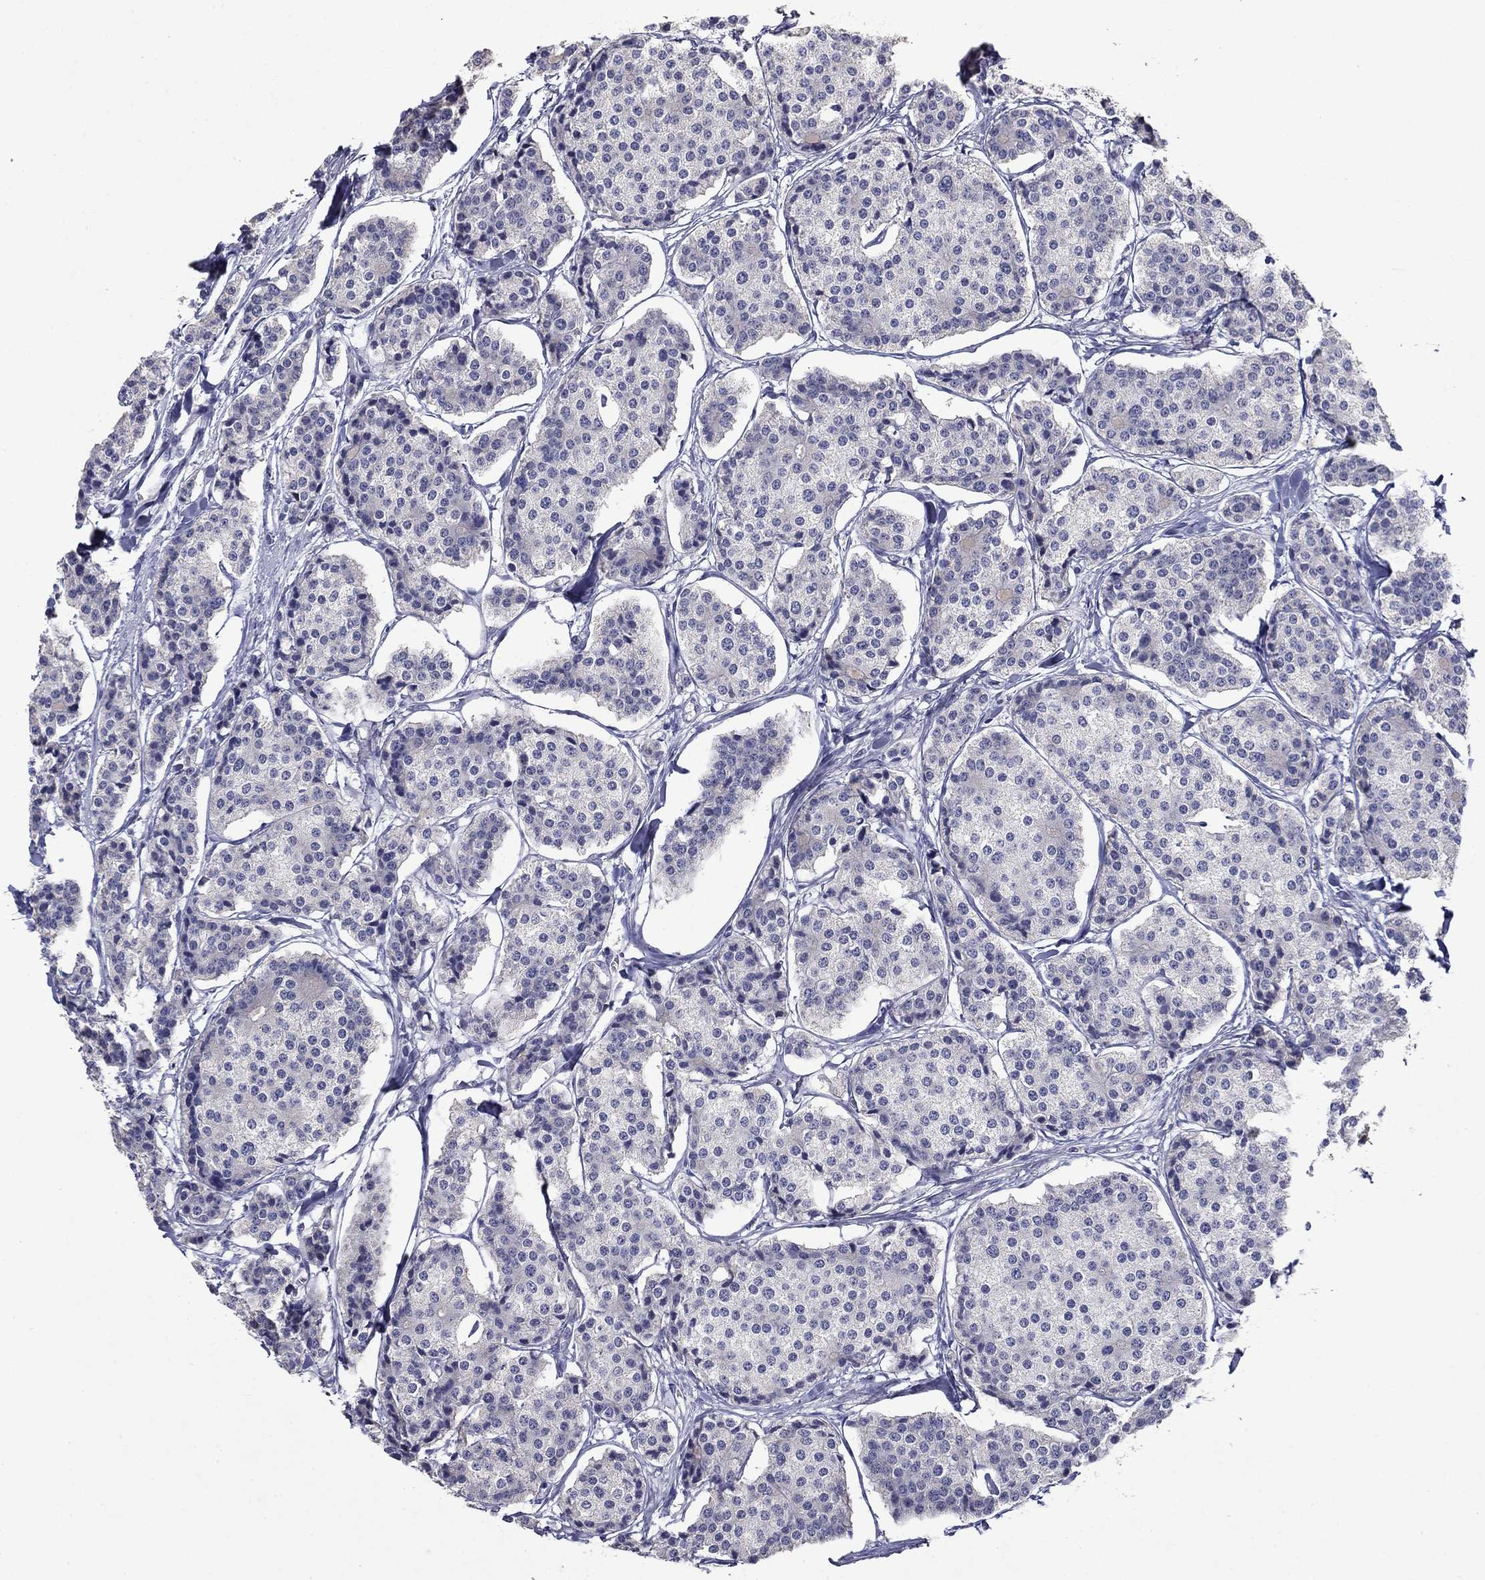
{"staining": {"intensity": "negative", "quantity": "none", "location": "none"}, "tissue": "carcinoid", "cell_type": "Tumor cells", "image_type": "cancer", "snomed": [{"axis": "morphology", "description": "Carcinoid, malignant, NOS"}, {"axis": "topography", "description": "Small intestine"}], "caption": "DAB (3,3'-diaminobenzidine) immunohistochemical staining of carcinoid (malignant) shows no significant positivity in tumor cells. (DAB IHC visualized using brightfield microscopy, high magnification).", "gene": "IRF5", "patient": {"sex": "female", "age": 65}}